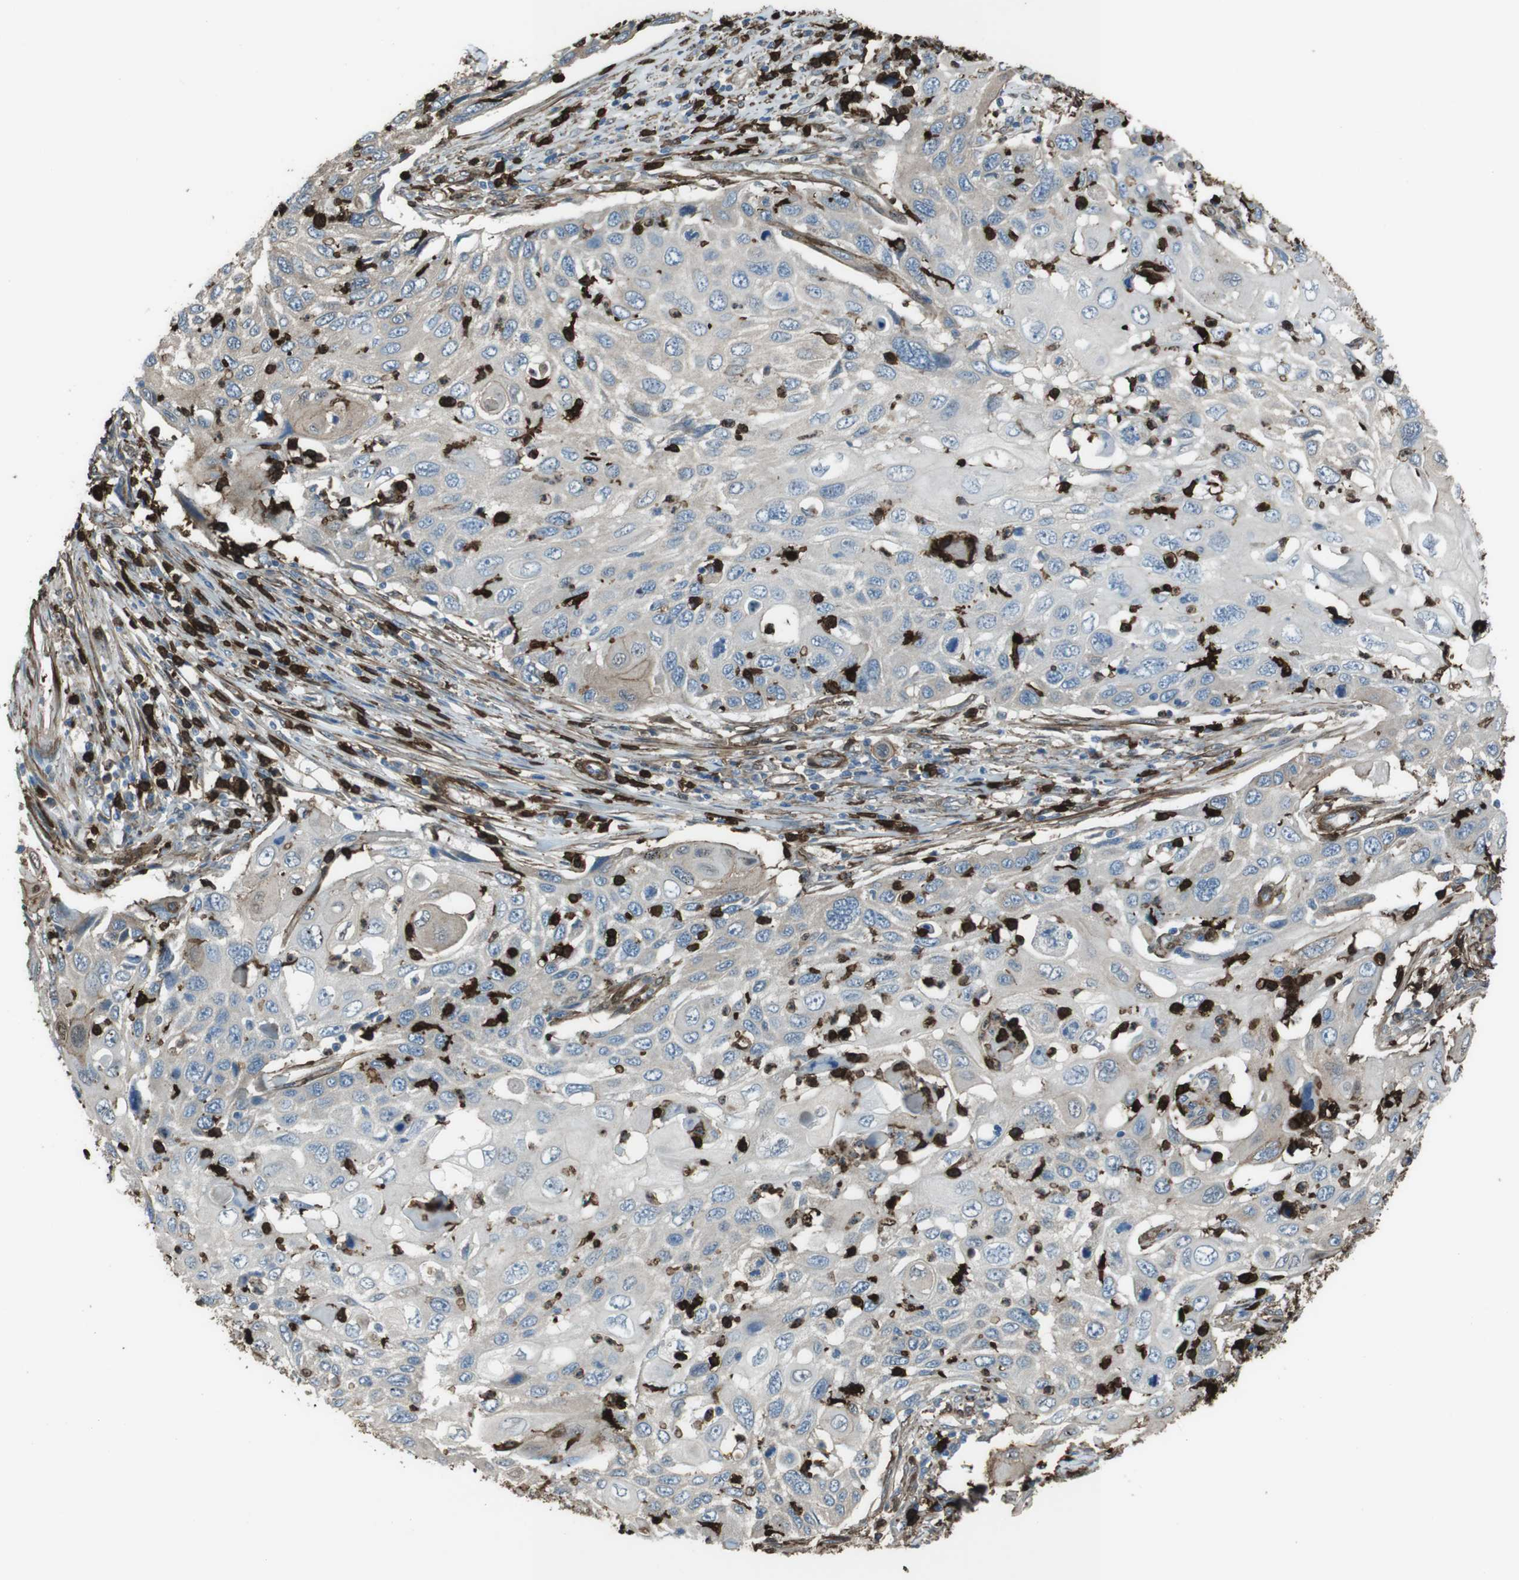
{"staining": {"intensity": "negative", "quantity": "none", "location": "none"}, "tissue": "cervical cancer", "cell_type": "Tumor cells", "image_type": "cancer", "snomed": [{"axis": "morphology", "description": "Squamous cell carcinoma, NOS"}, {"axis": "topography", "description": "Cervix"}], "caption": "Tumor cells are negative for protein expression in human squamous cell carcinoma (cervical).", "gene": "SFT2D1", "patient": {"sex": "female", "age": 70}}